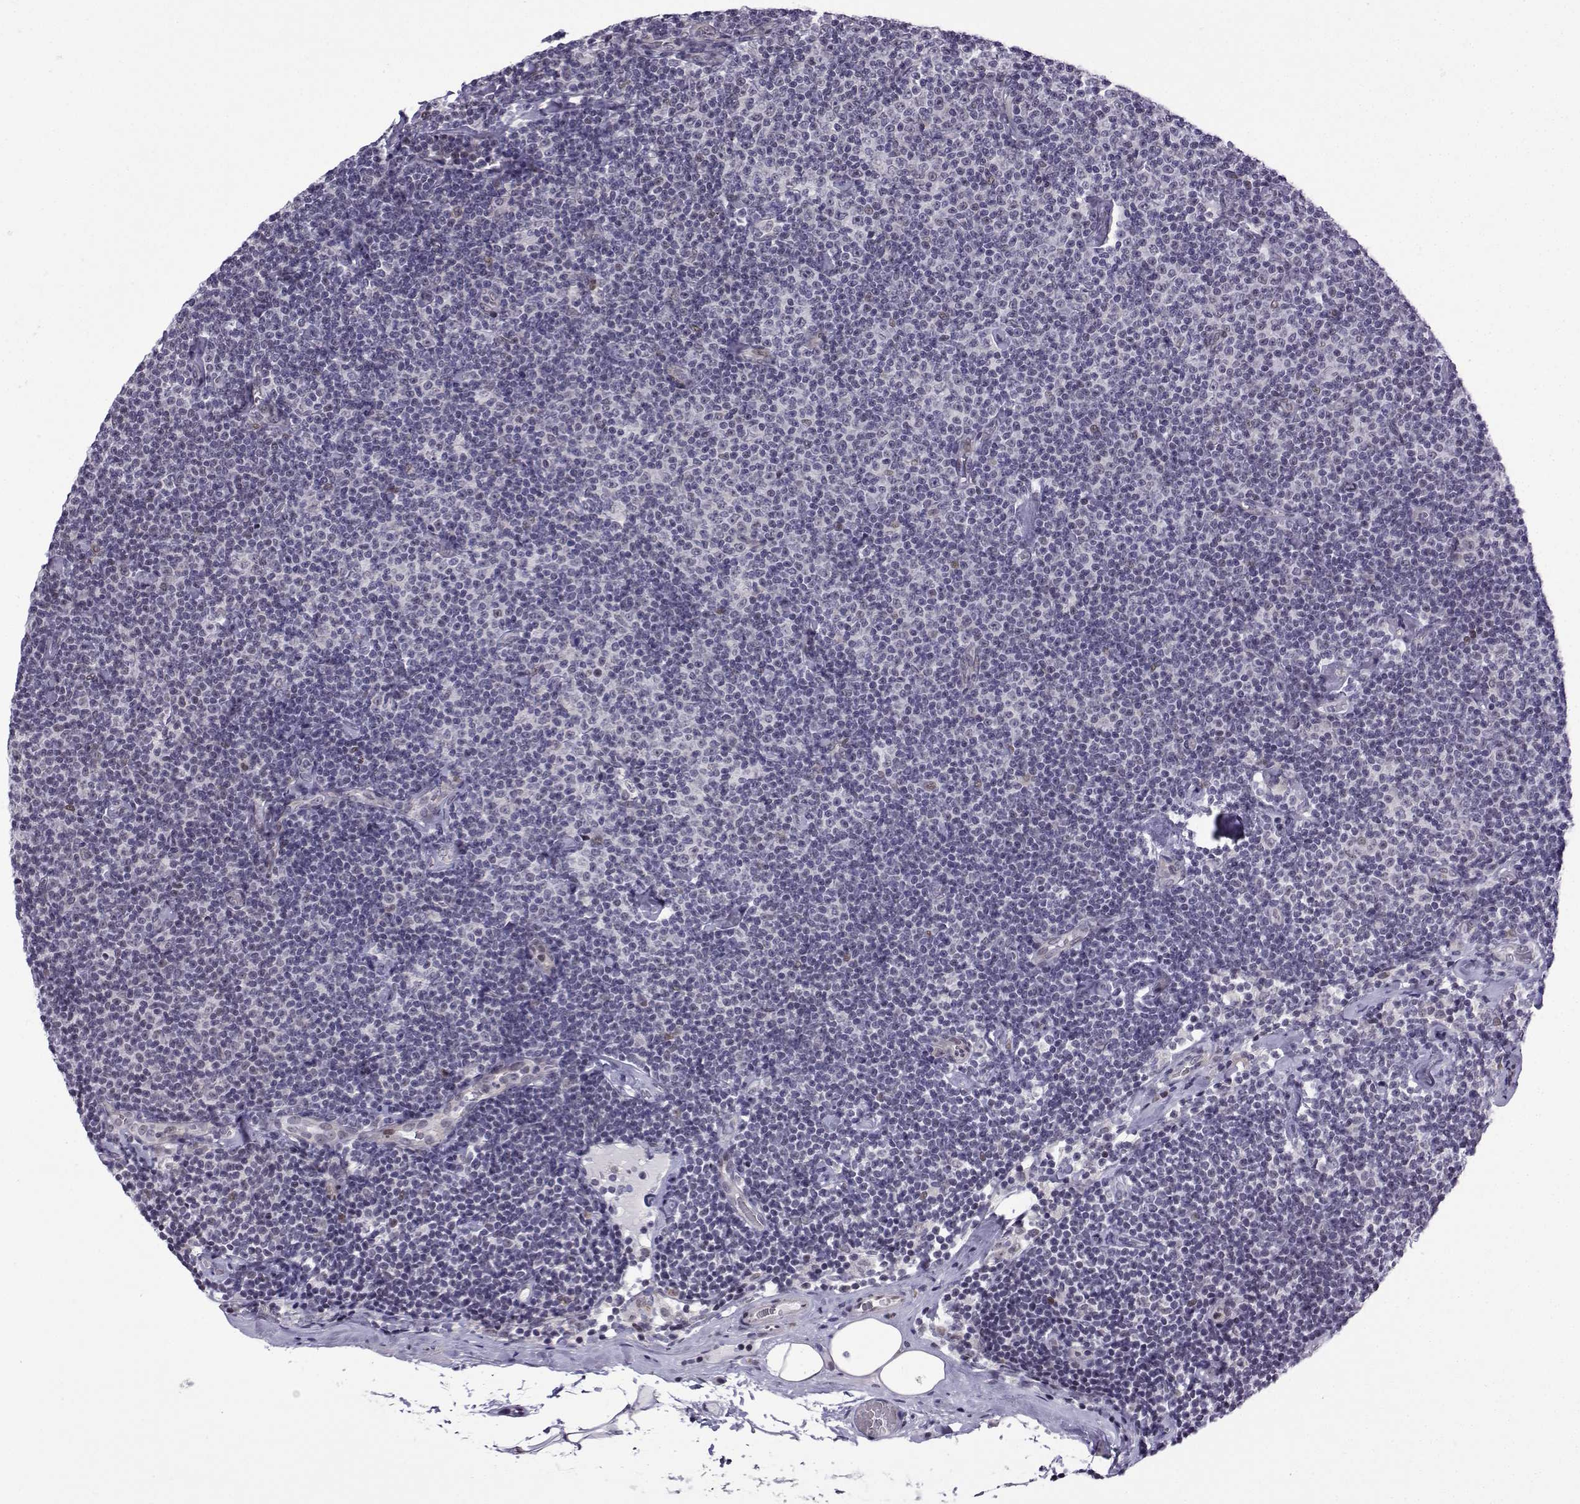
{"staining": {"intensity": "negative", "quantity": "none", "location": "none"}, "tissue": "lymphoma", "cell_type": "Tumor cells", "image_type": "cancer", "snomed": [{"axis": "morphology", "description": "Malignant lymphoma, non-Hodgkin's type, Low grade"}, {"axis": "topography", "description": "Lymph node"}], "caption": "Malignant lymphoma, non-Hodgkin's type (low-grade) was stained to show a protein in brown. There is no significant expression in tumor cells.", "gene": "FGF3", "patient": {"sex": "male", "age": 81}}